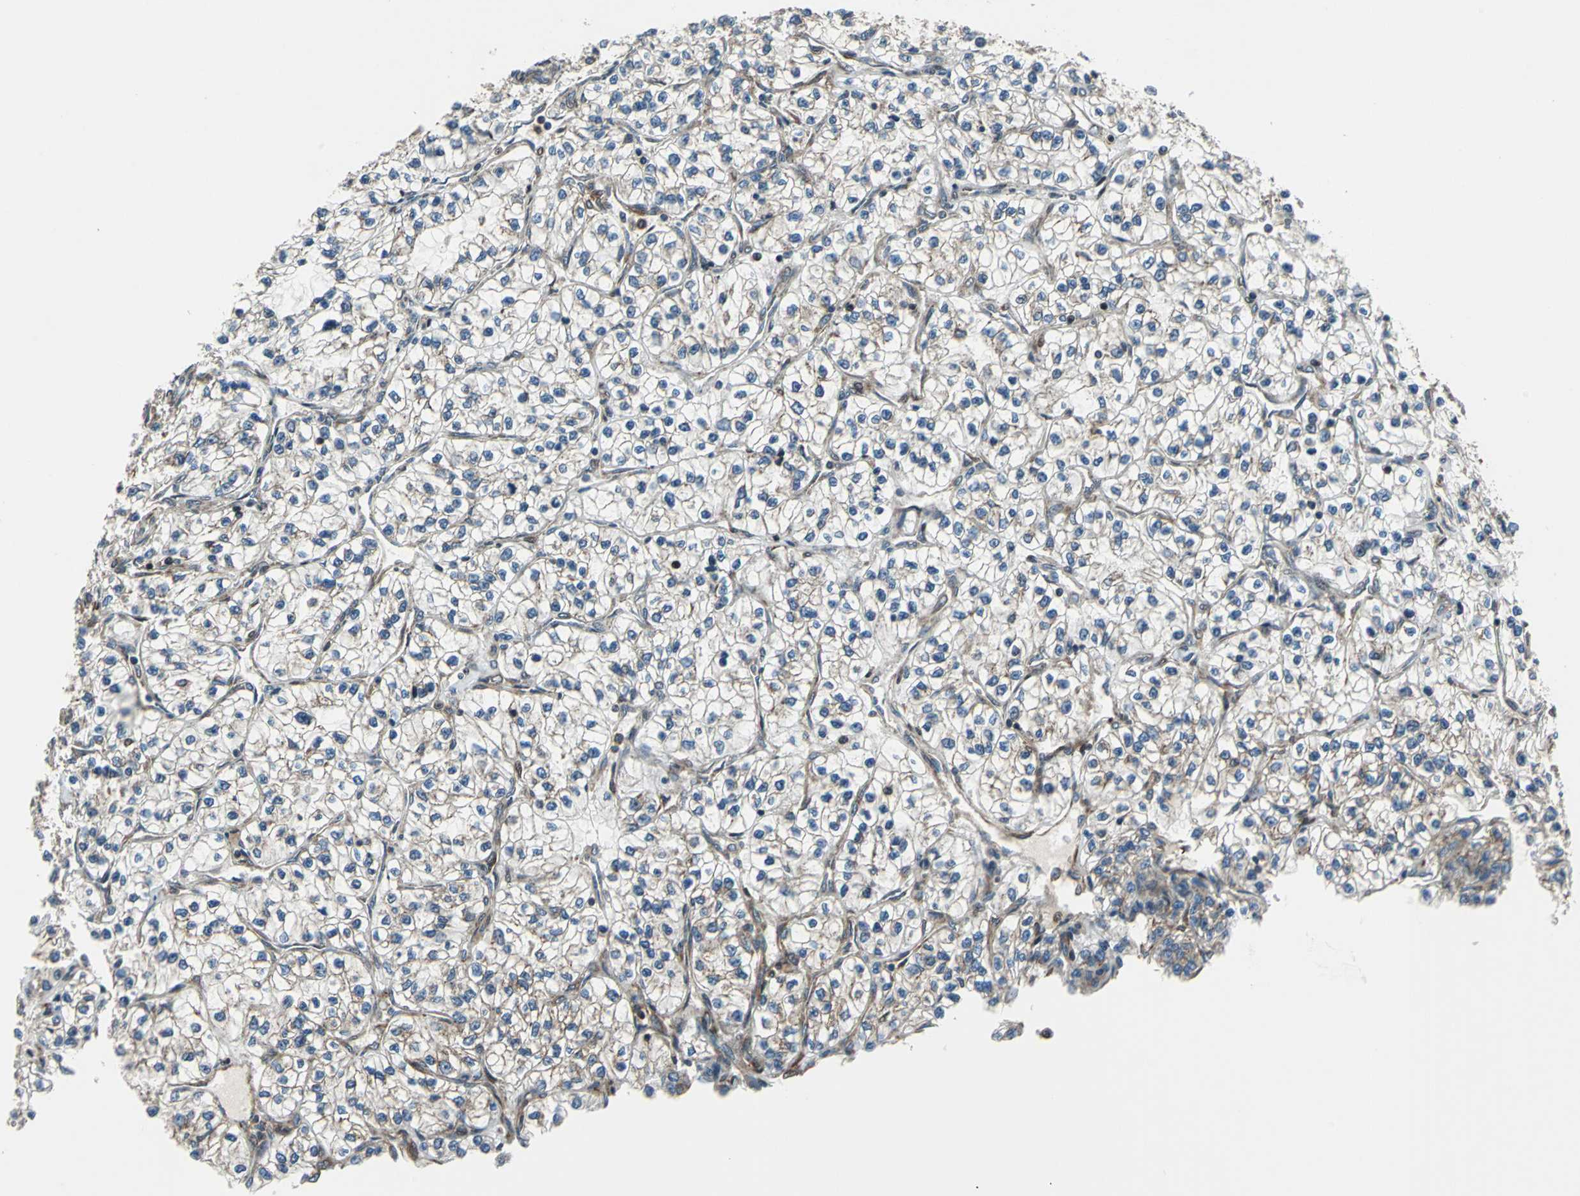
{"staining": {"intensity": "weak", "quantity": "<25%", "location": "cytoplasmic/membranous"}, "tissue": "renal cancer", "cell_type": "Tumor cells", "image_type": "cancer", "snomed": [{"axis": "morphology", "description": "Adenocarcinoma, NOS"}, {"axis": "topography", "description": "Kidney"}], "caption": "Photomicrograph shows no protein positivity in tumor cells of renal cancer tissue. Nuclei are stained in blue.", "gene": "AATF", "patient": {"sex": "female", "age": 57}}